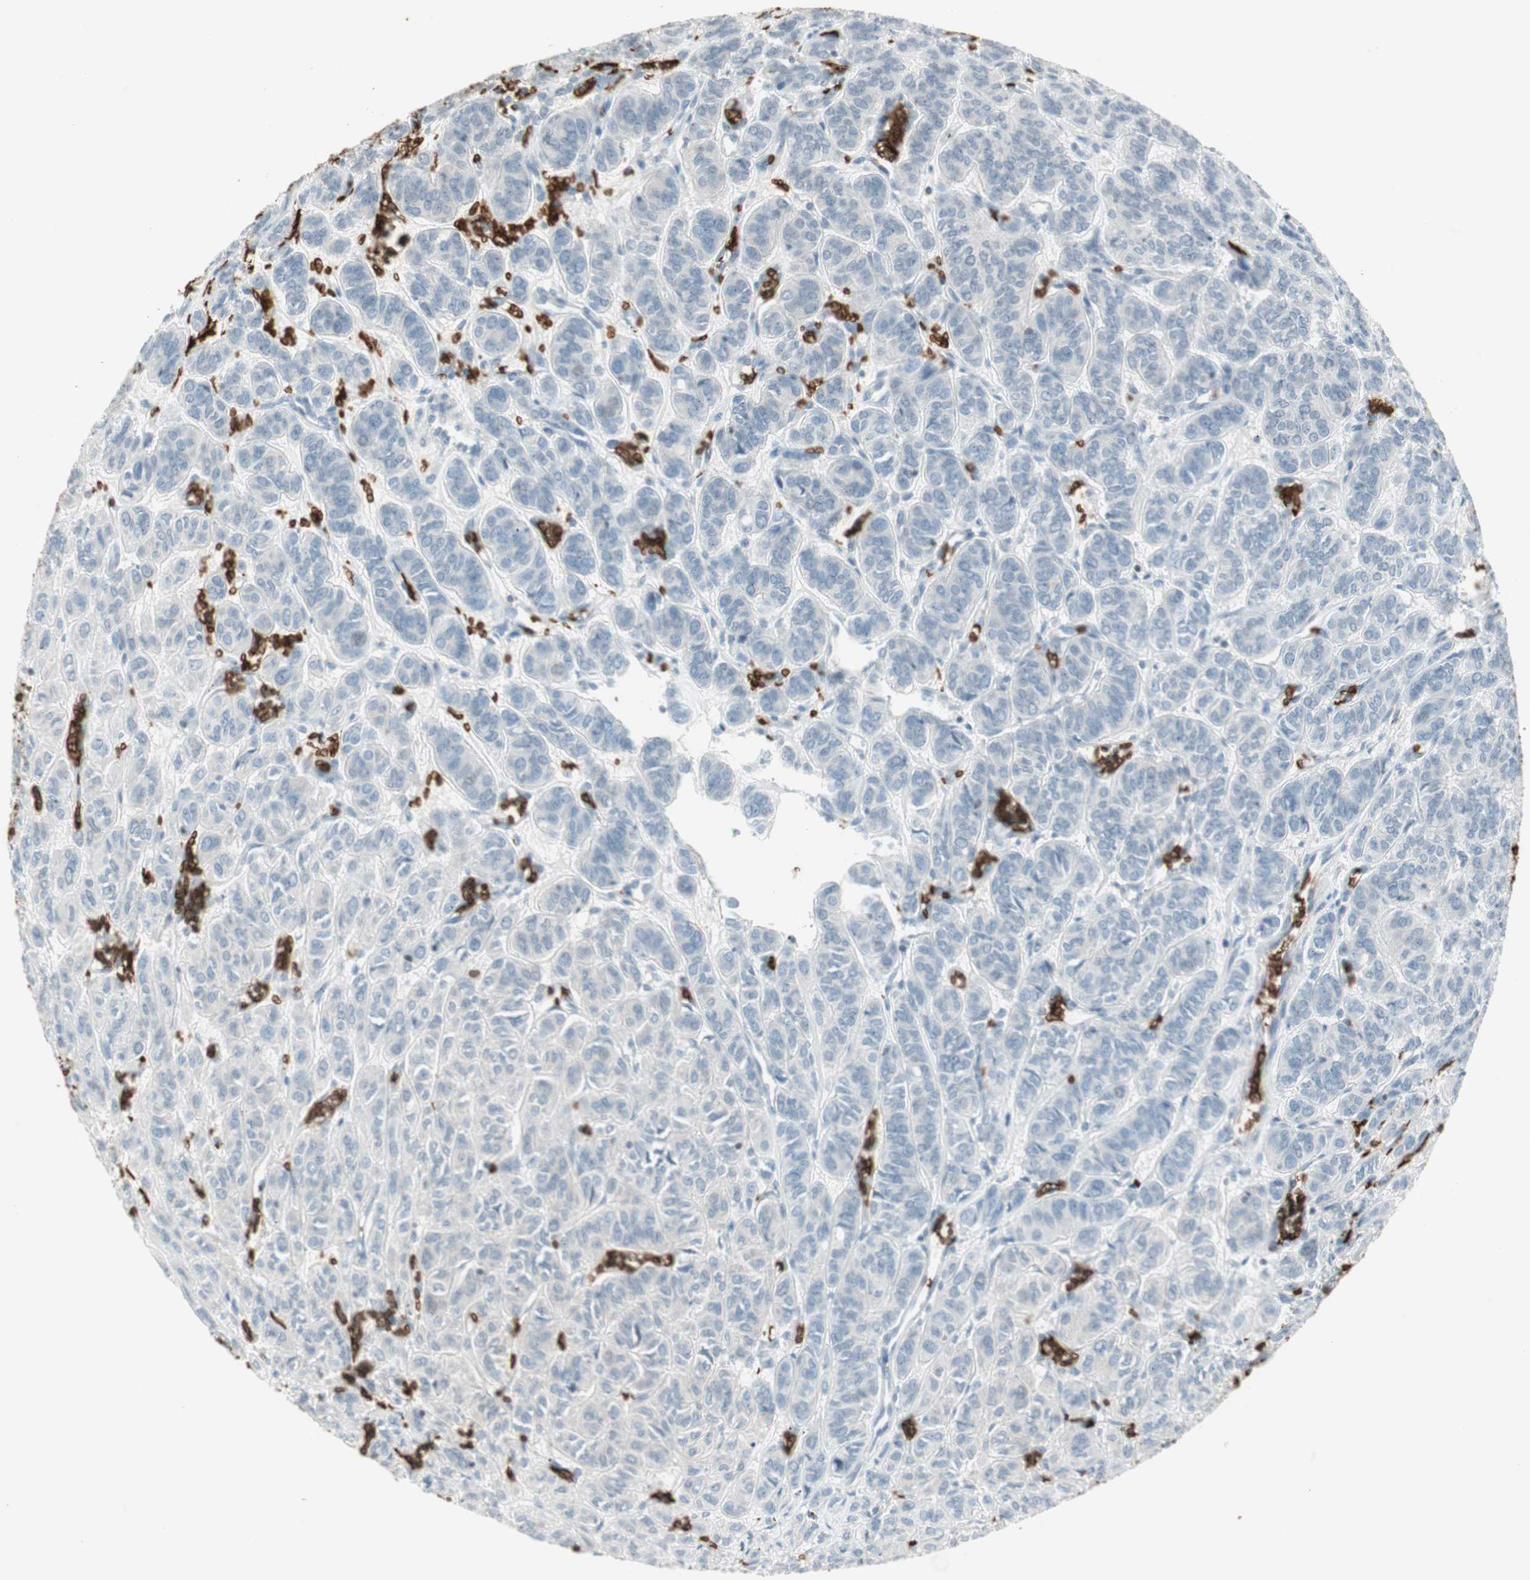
{"staining": {"intensity": "negative", "quantity": "none", "location": "none"}, "tissue": "thyroid cancer", "cell_type": "Tumor cells", "image_type": "cancer", "snomed": [{"axis": "morphology", "description": "Follicular adenoma carcinoma, NOS"}, {"axis": "topography", "description": "Thyroid gland"}], "caption": "Tumor cells are negative for brown protein staining in thyroid cancer. Brightfield microscopy of immunohistochemistry stained with DAB (brown) and hematoxylin (blue), captured at high magnification.", "gene": "MAP4K1", "patient": {"sex": "female", "age": 71}}